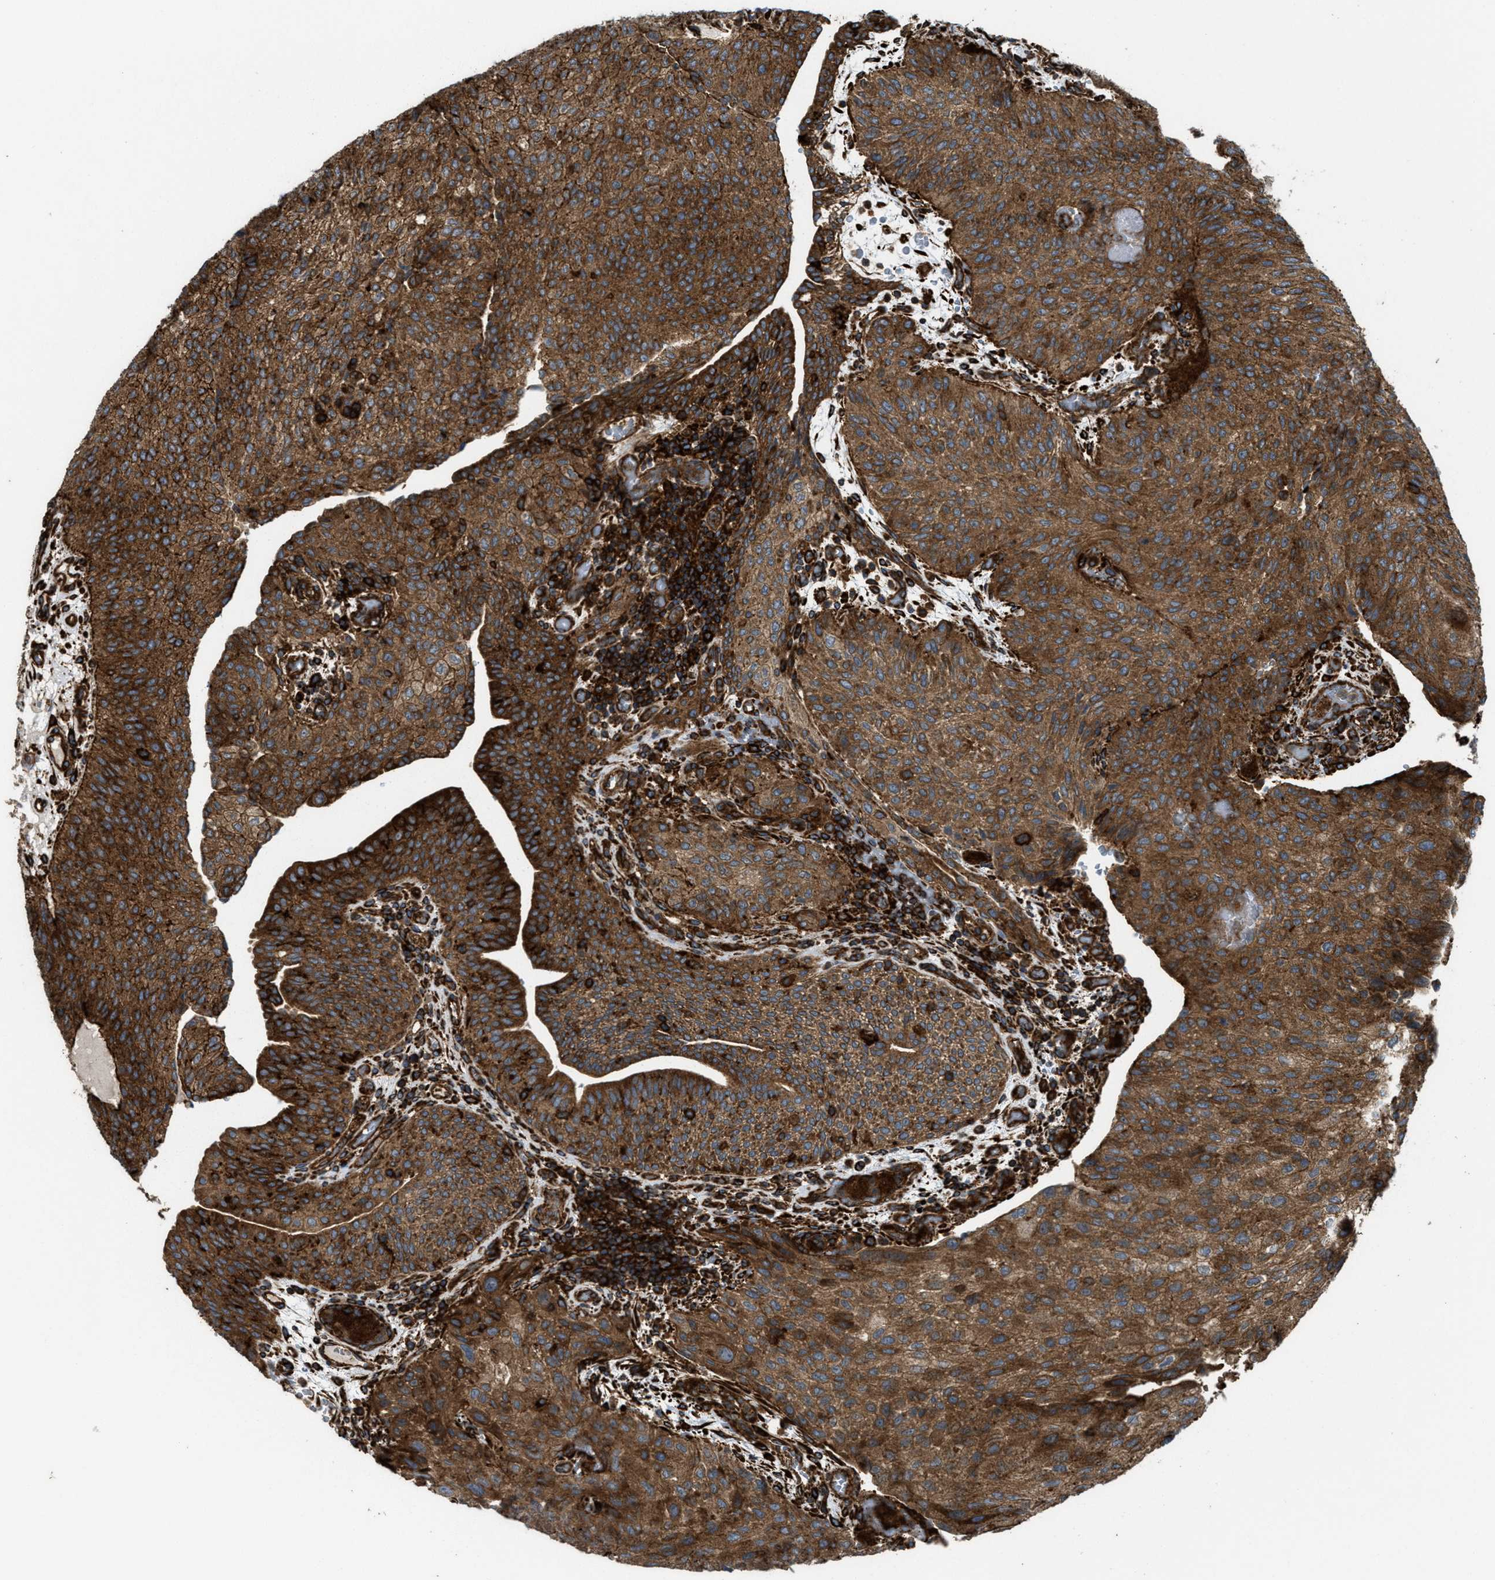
{"staining": {"intensity": "strong", "quantity": ">75%", "location": "cytoplasmic/membranous"}, "tissue": "urothelial cancer", "cell_type": "Tumor cells", "image_type": "cancer", "snomed": [{"axis": "morphology", "description": "Urothelial carcinoma, Low grade"}, {"axis": "morphology", "description": "Urothelial carcinoma, High grade"}, {"axis": "topography", "description": "Urinary bladder"}], "caption": "Urothelial cancer stained for a protein exhibits strong cytoplasmic/membranous positivity in tumor cells. The protein is stained brown, and the nuclei are stained in blue (DAB IHC with brightfield microscopy, high magnification).", "gene": "EGLN1", "patient": {"sex": "male", "age": 35}}